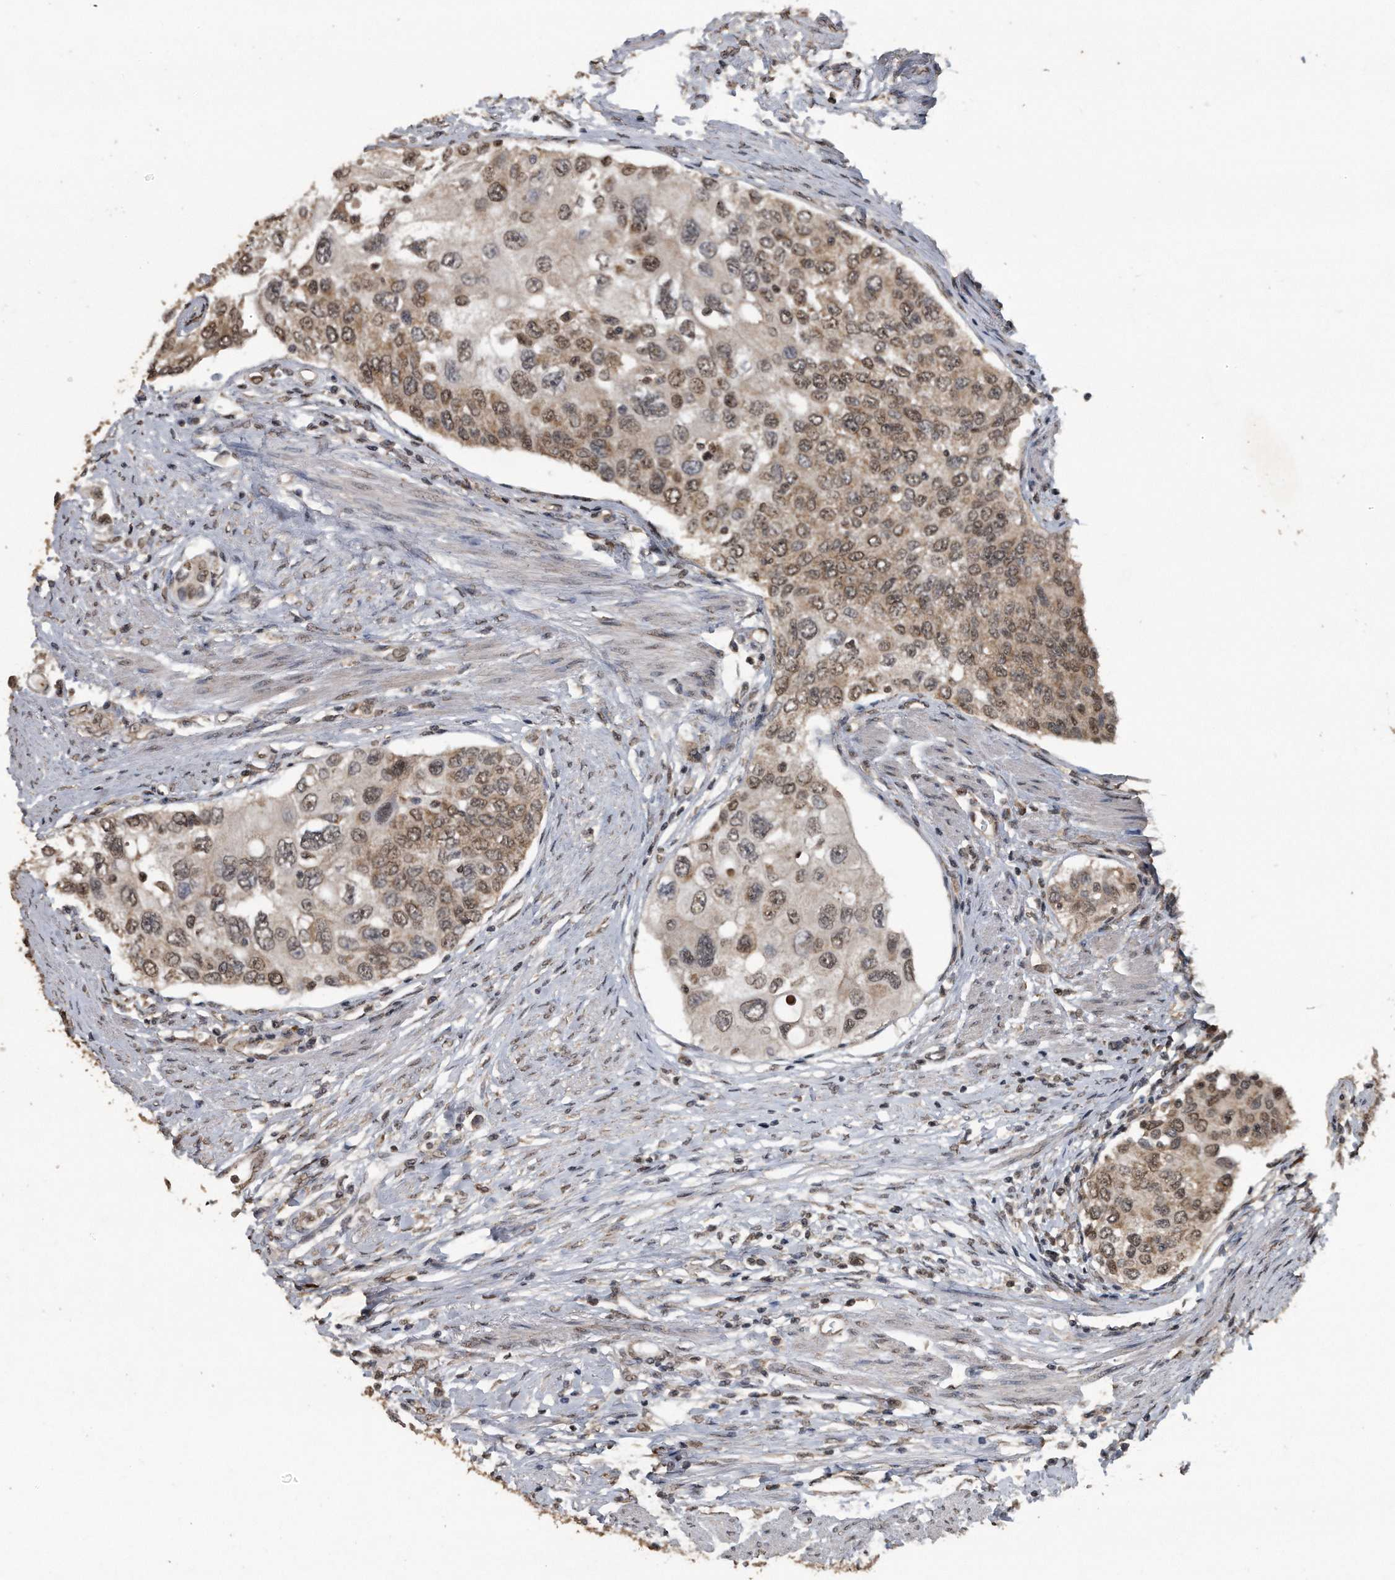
{"staining": {"intensity": "moderate", "quantity": "25%-75%", "location": "nuclear"}, "tissue": "urothelial cancer", "cell_type": "Tumor cells", "image_type": "cancer", "snomed": [{"axis": "morphology", "description": "Urothelial carcinoma, High grade"}, {"axis": "topography", "description": "Urinary bladder"}], "caption": "IHC (DAB (3,3'-diaminobenzidine)) staining of urothelial cancer shows moderate nuclear protein staining in about 25%-75% of tumor cells. (Brightfield microscopy of DAB IHC at high magnification).", "gene": "CRYZL1", "patient": {"sex": "female", "age": 56}}